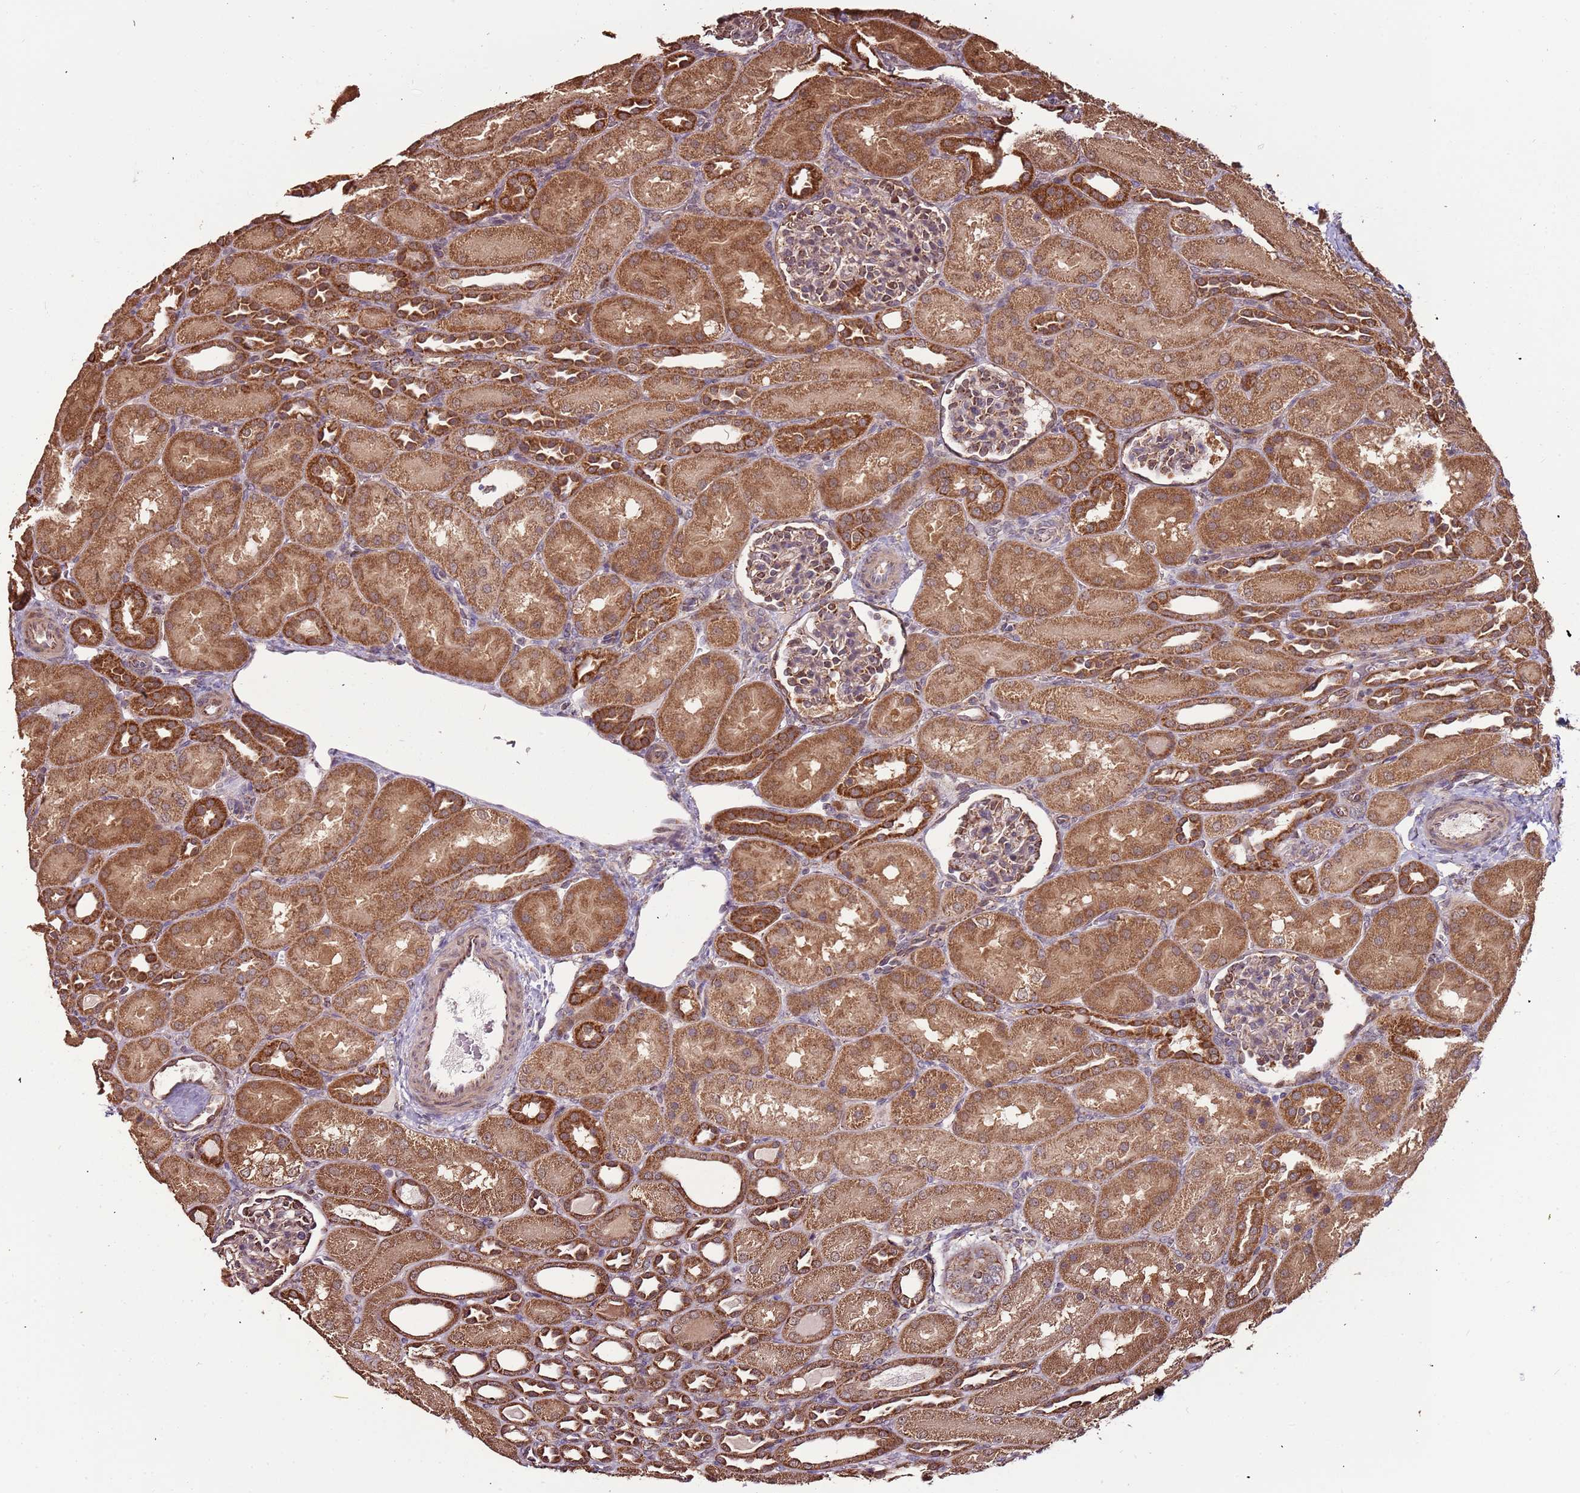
{"staining": {"intensity": "moderate", "quantity": "25%-75%", "location": "cytoplasmic/membranous,nuclear"}, "tissue": "kidney", "cell_type": "Cells in glomeruli", "image_type": "normal", "snomed": [{"axis": "morphology", "description": "Normal tissue, NOS"}, {"axis": "topography", "description": "Kidney"}], "caption": "IHC staining of unremarkable kidney, which exhibits medium levels of moderate cytoplasmic/membranous,nuclear expression in approximately 25%-75% of cells in glomeruli indicating moderate cytoplasmic/membranous,nuclear protein staining. The staining was performed using DAB (brown) for protein detection and nuclei were counterstained in hematoxylin (blue).", "gene": "IL17RD", "patient": {"sex": "male", "age": 1}}